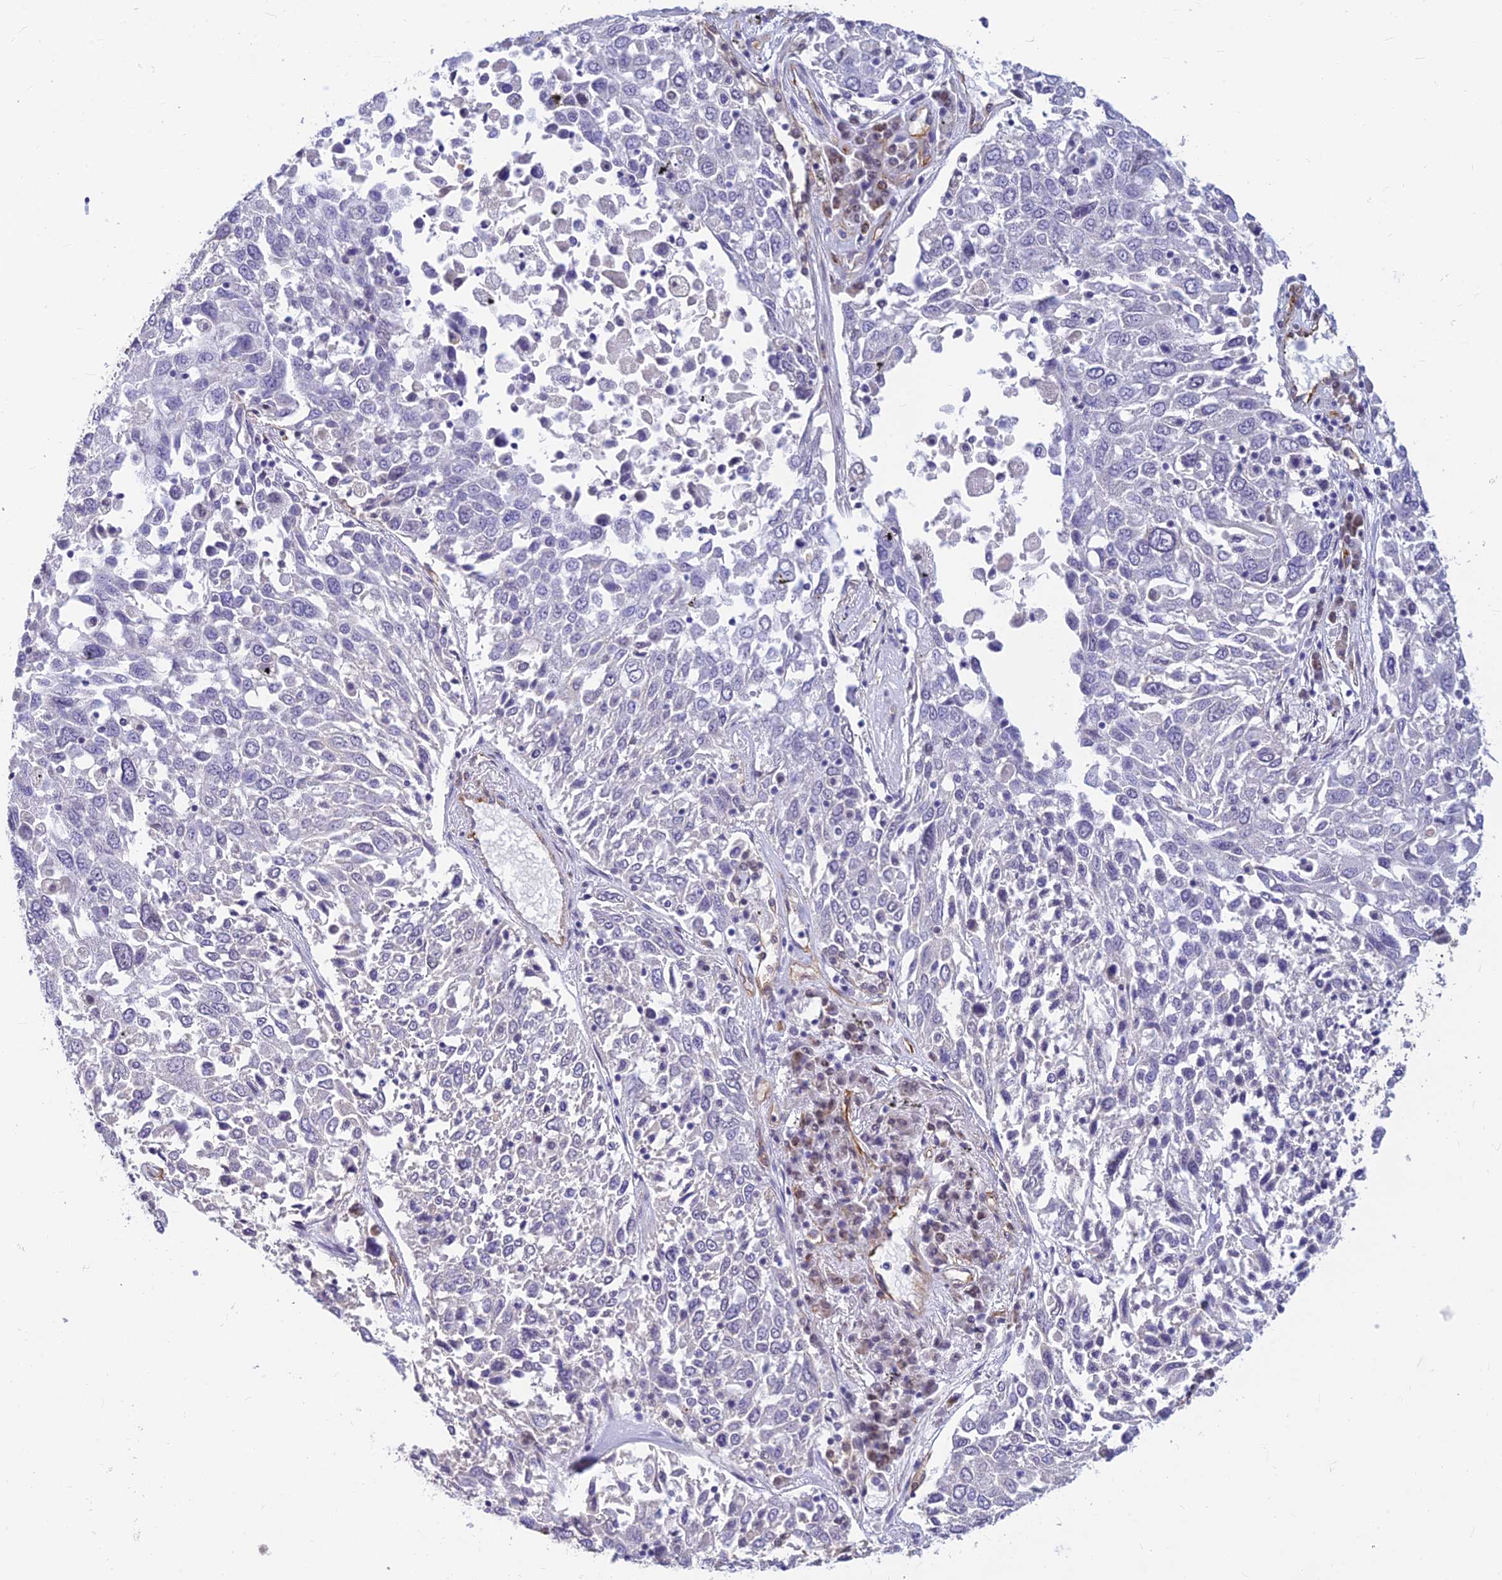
{"staining": {"intensity": "negative", "quantity": "none", "location": "none"}, "tissue": "lung cancer", "cell_type": "Tumor cells", "image_type": "cancer", "snomed": [{"axis": "morphology", "description": "Squamous cell carcinoma, NOS"}, {"axis": "topography", "description": "Lung"}], "caption": "Histopathology image shows no significant protein expression in tumor cells of squamous cell carcinoma (lung).", "gene": "ALDH1L2", "patient": {"sex": "male", "age": 65}}